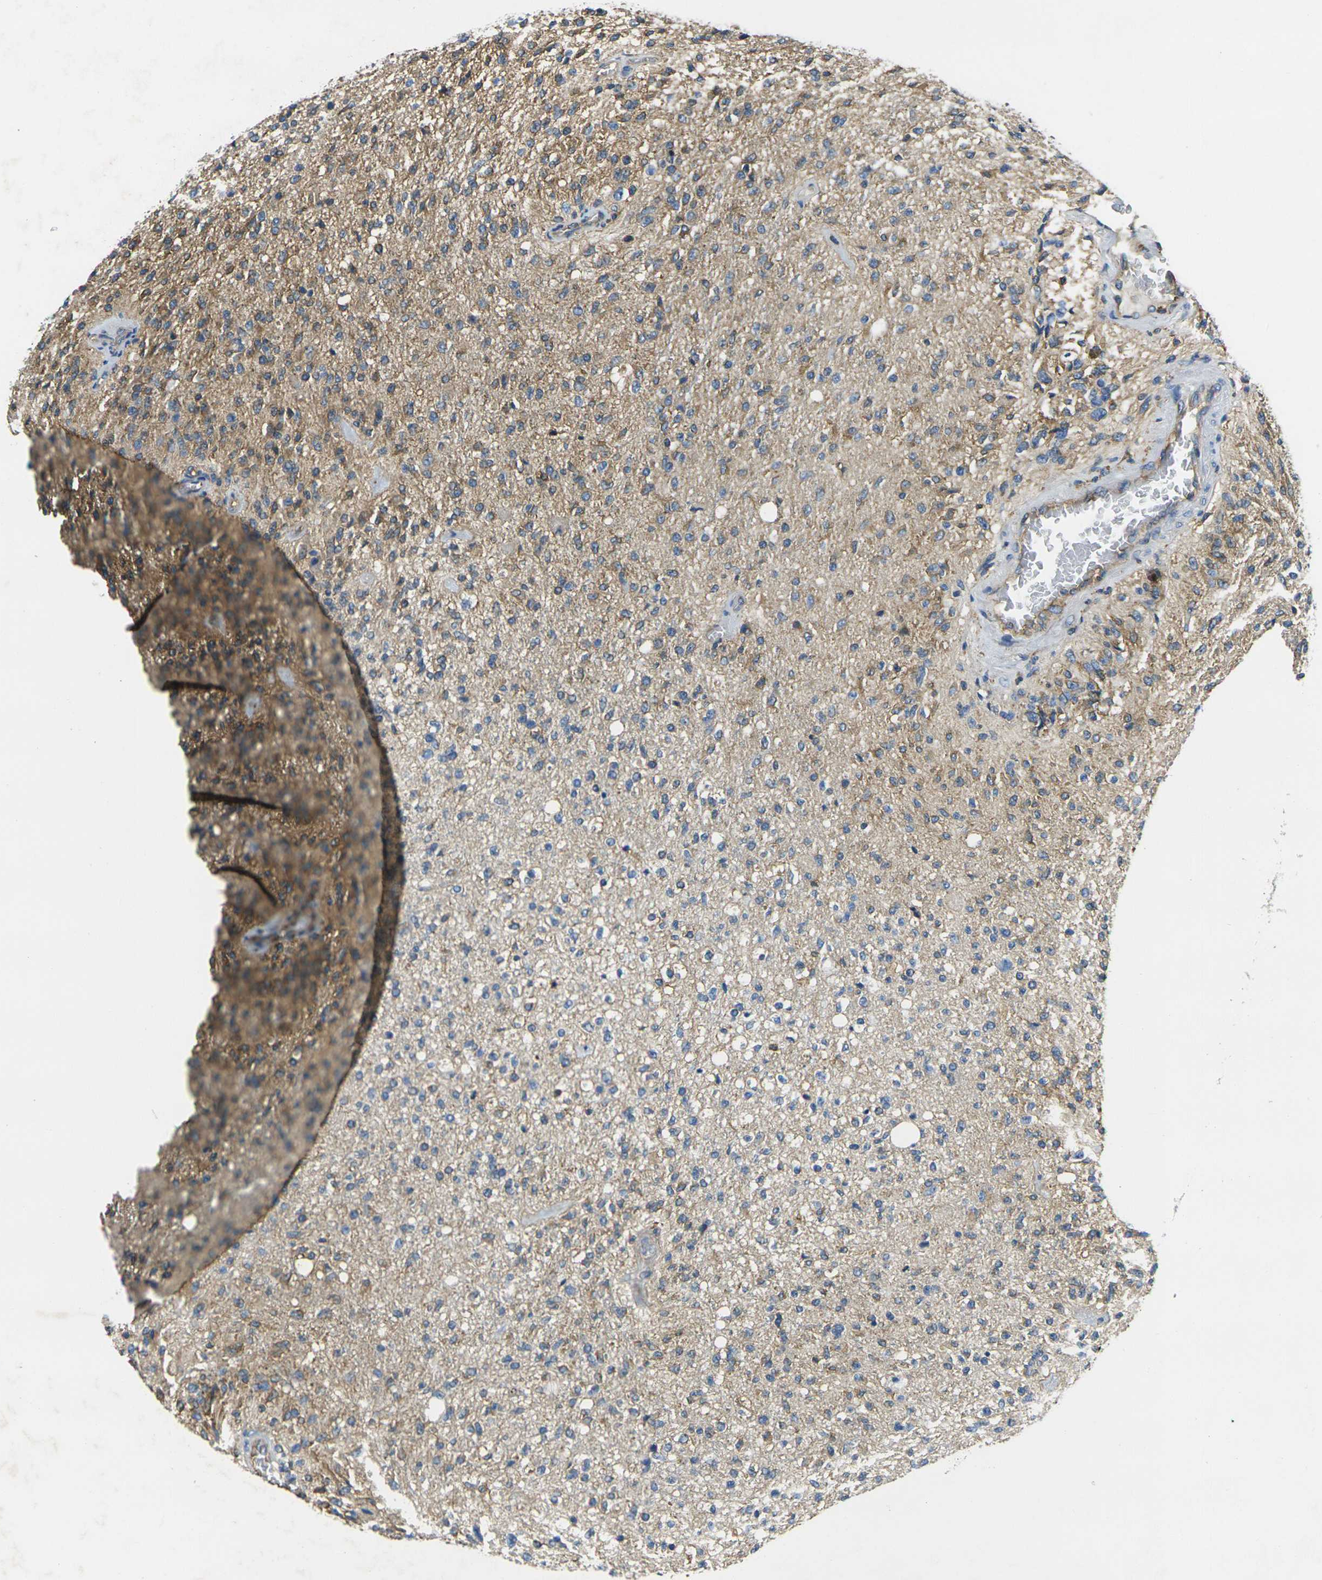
{"staining": {"intensity": "weak", "quantity": ">75%", "location": "cytoplasmic/membranous"}, "tissue": "glioma", "cell_type": "Tumor cells", "image_type": "cancer", "snomed": [{"axis": "morphology", "description": "Normal tissue, NOS"}, {"axis": "morphology", "description": "Glioma, malignant, High grade"}, {"axis": "topography", "description": "Cerebral cortex"}], "caption": "The micrograph reveals staining of glioma, revealing weak cytoplasmic/membranous protein staining (brown color) within tumor cells.", "gene": "FAM110D", "patient": {"sex": "male", "age": 77}}